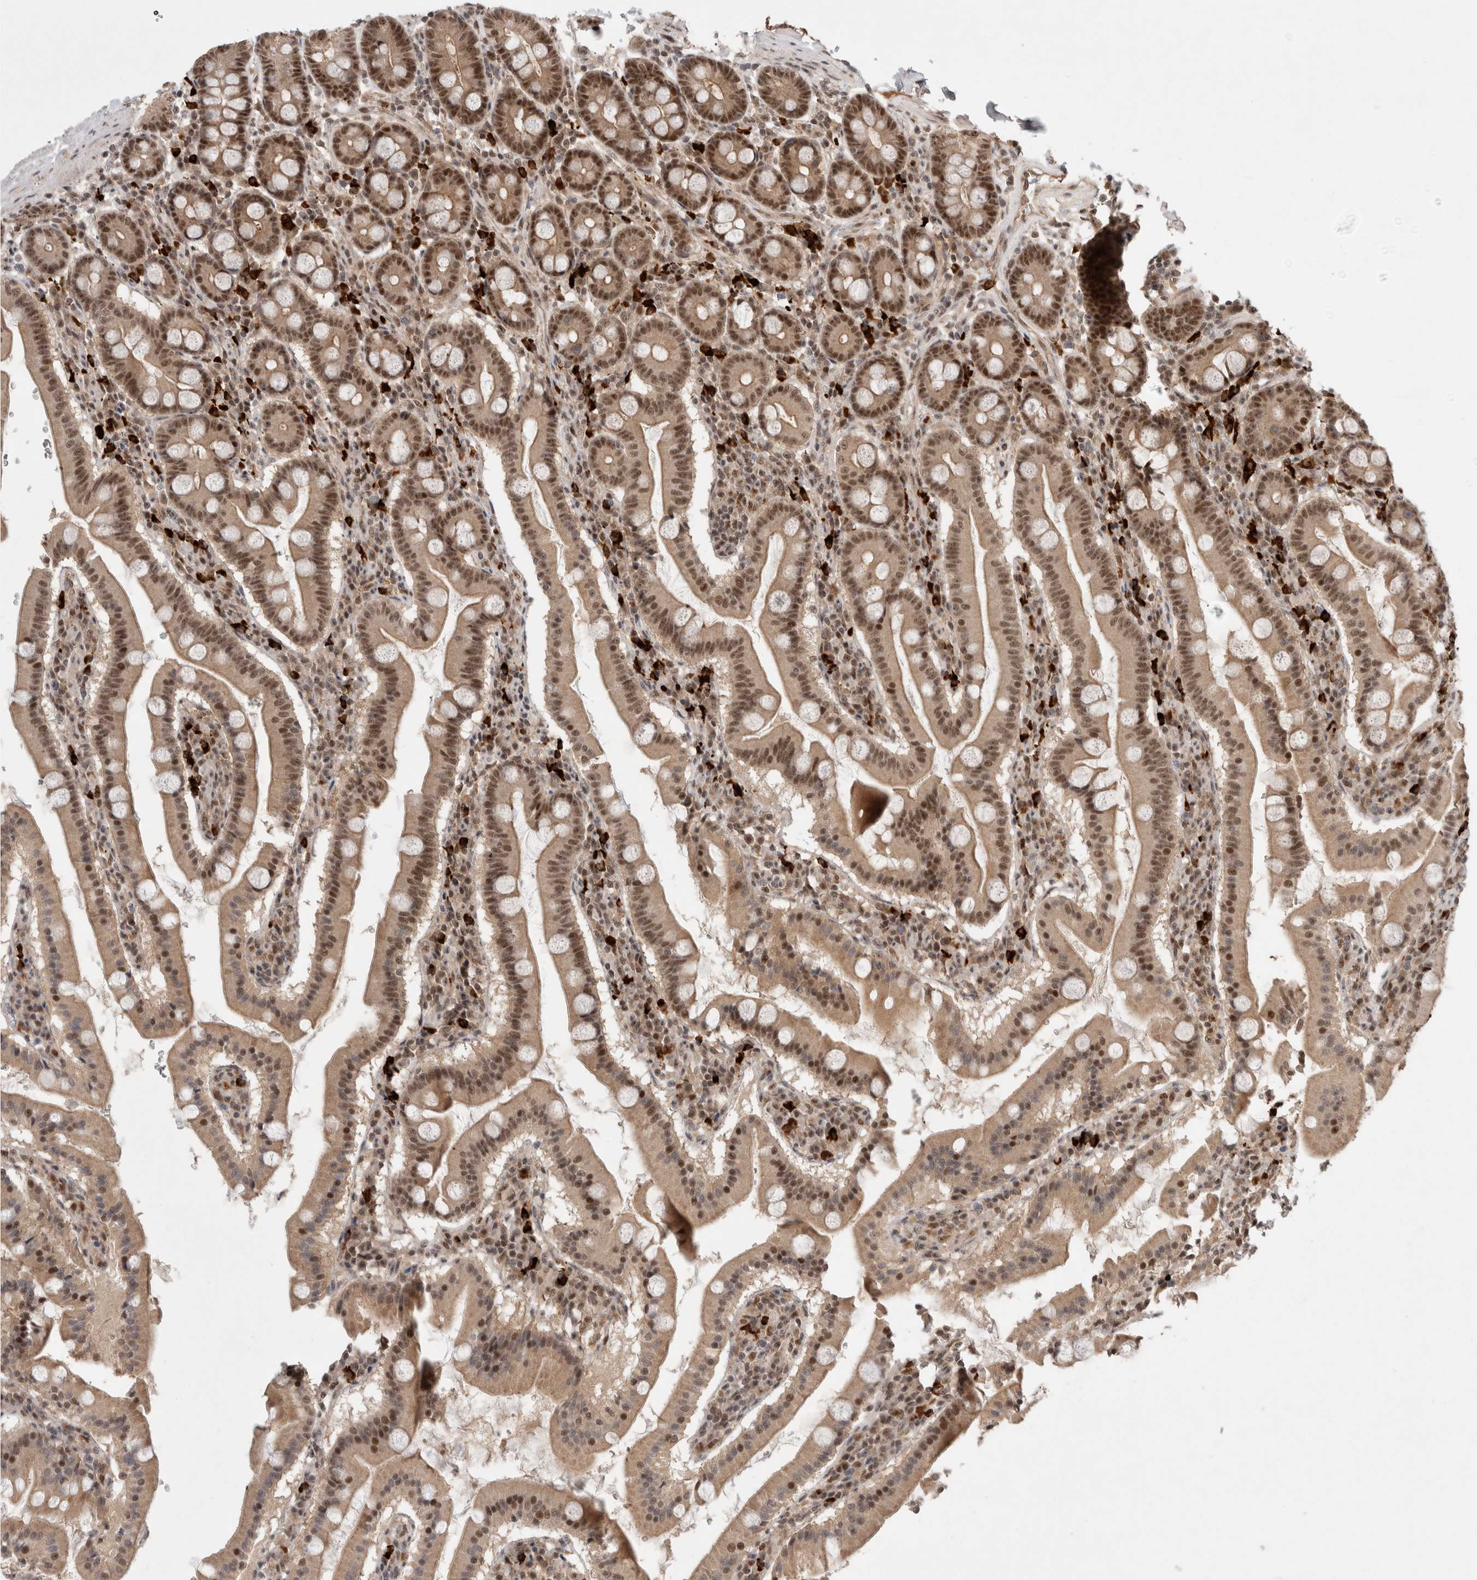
{"staining": {"intensity": "moderate", "quantity": ">75%", "location": "cytoplasmic/membranous,nuclear"}, "tissue": "duodenum", "cell_type": "Glandular cells", "image_type": "normal", "snomed": [{"axis": "morphology", "description": "Normal tissue, NOS"}, {"axis": "morphology", "description": "Adenocarcinoma, NOS"}, {"axis": "topography", "description": "Pancreas"}, {"axis": "topography", "description": "Duodenum"}], "caption": "About >75% of glandular cells in benign human duodenum demonstrate moderate cytoplasmic/membranous,nuclear protein staining as visualized by brown immunohistochemical staining.", "gene": "MPHOSPH6", "patient": {"sex": "male", "age": 50}}